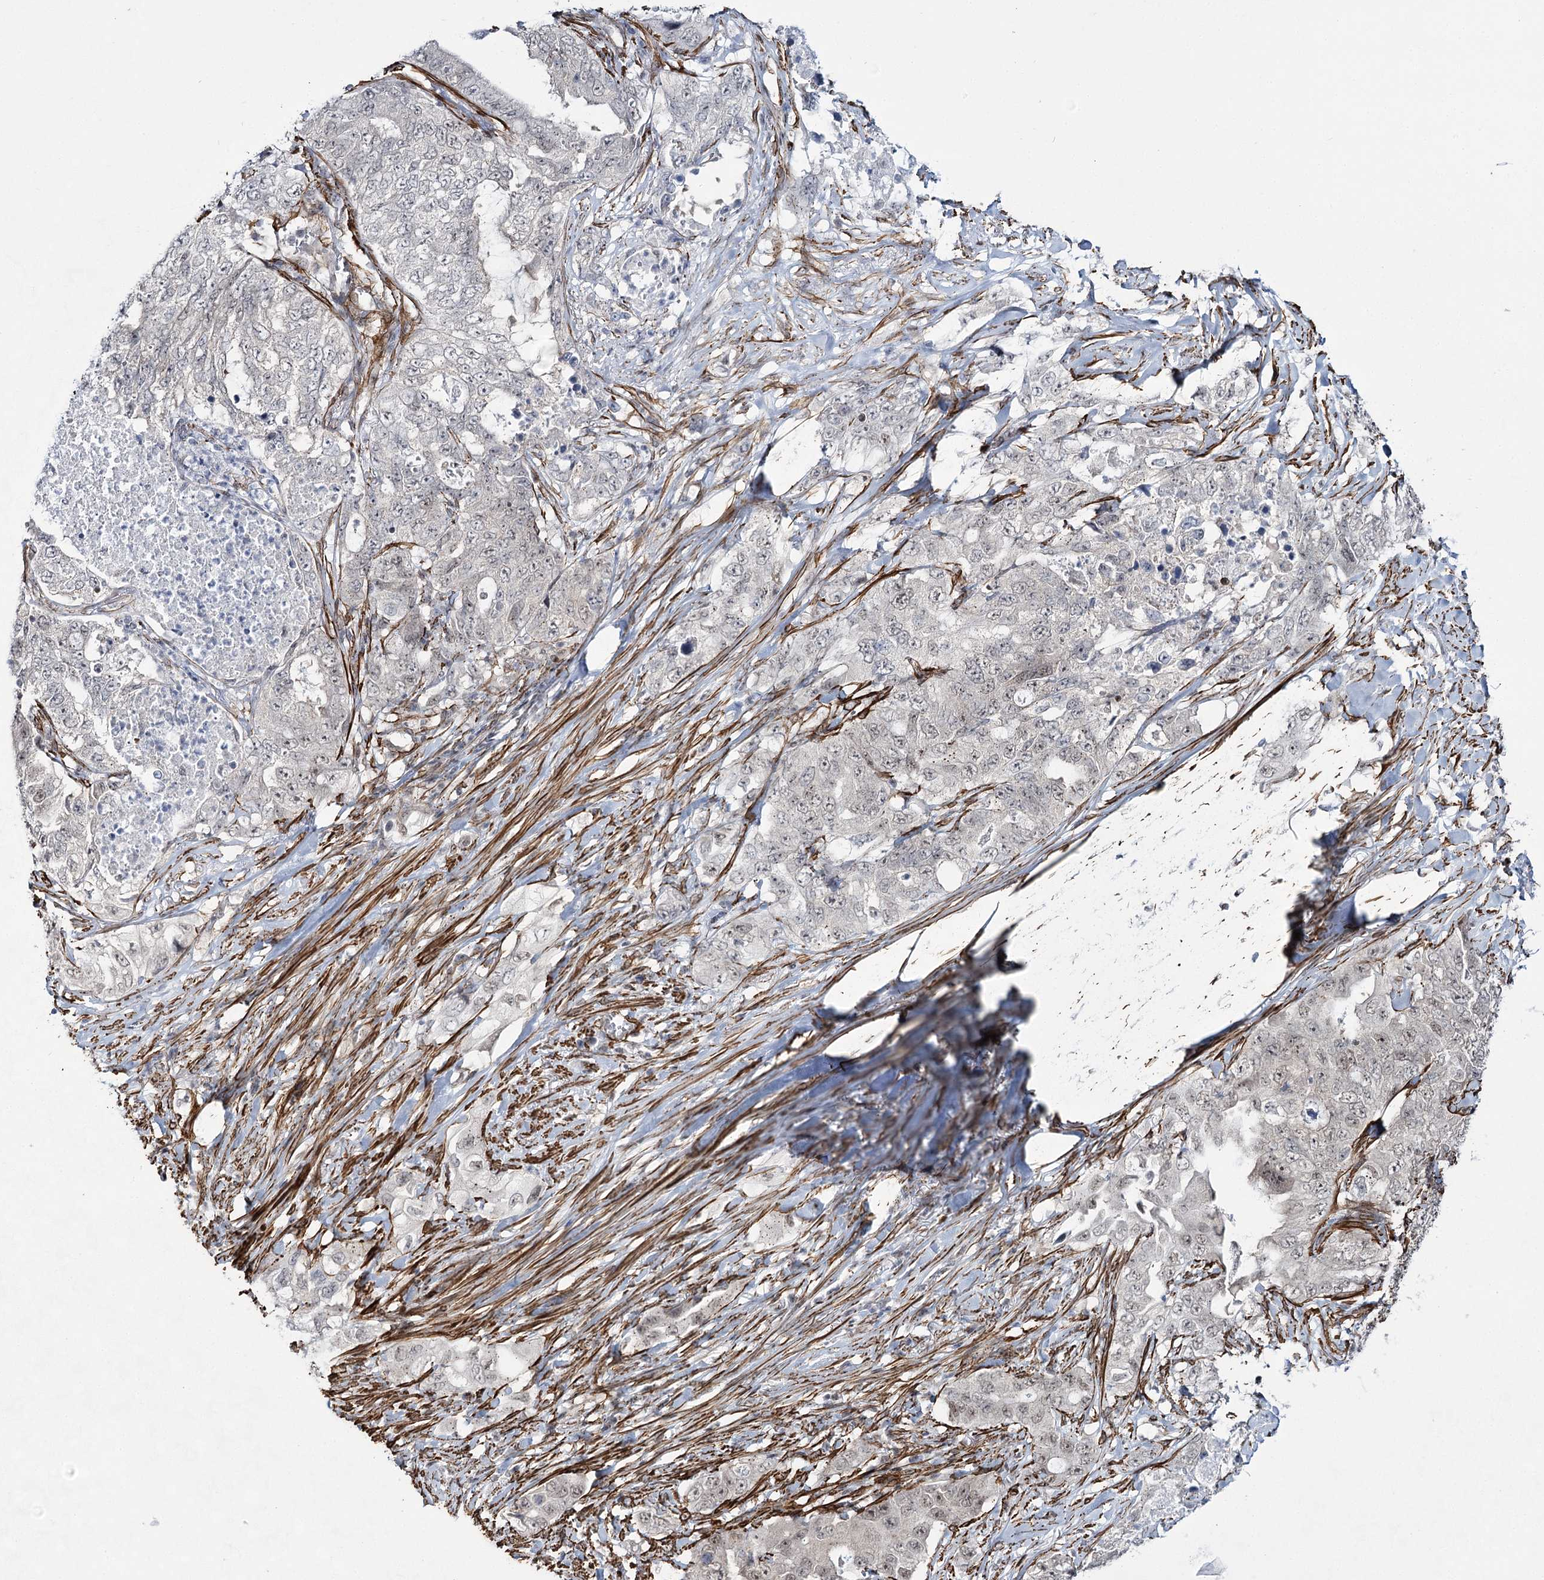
{"staining": {"intensity": "negative", "quantity": "none", "location": "none"}, "tissue": "lung cancer", "cell_type": "Tumor cells", "image_type": "cancer", "snomed": [{"axis": "morphology", "description": "Adenocarcinoma, NOS"}, {"axis": "topography", "description": "Lung"}], "caption": "Adenocarcinoma (lung) stained for a protein using immunohistochemistry (IHC) exhibits no positivity tumor cells.", "gene": "CWF19L1", "patient": {"sex": "female", "age": 51}}